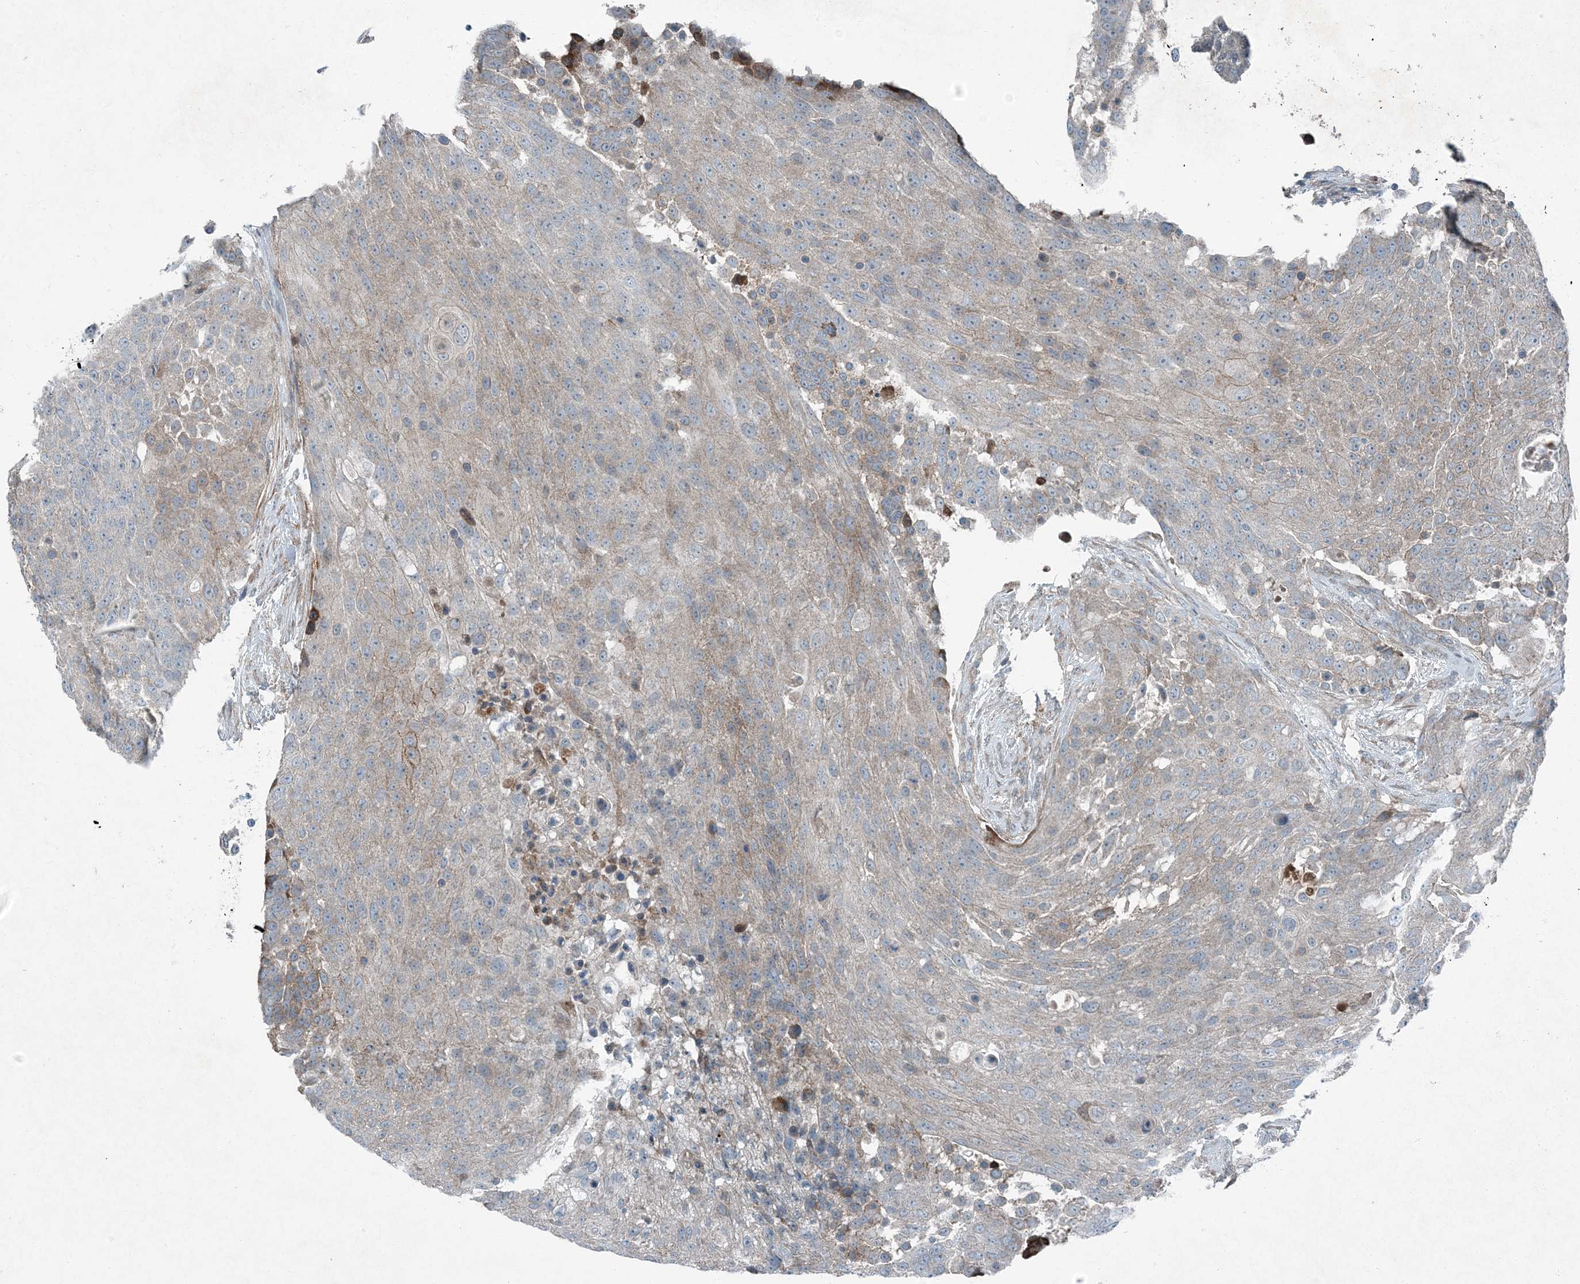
{"staining": {"intensity": "moderate", "quantity": "<25%", "location": "cytoplasmic/membranous"}, "tissue": "urothelial cancer", "cell_type": "Tumor cells", "image_type": "cancer", "snomed": [{"axis": "morphology", "description": "Urothelial carcinoma, High grade"}, {"axis": "topography", "description": "Urinary bladder"}], "caption": "About <25% of tumor cells in human high-grade urothelial carcinoma display moderate cytoplasmic/membranous protein positivity as visualized by brown immunohistochemical staining.", "gene": "APOM", "patient": {"sex": "female", "age": 63}}